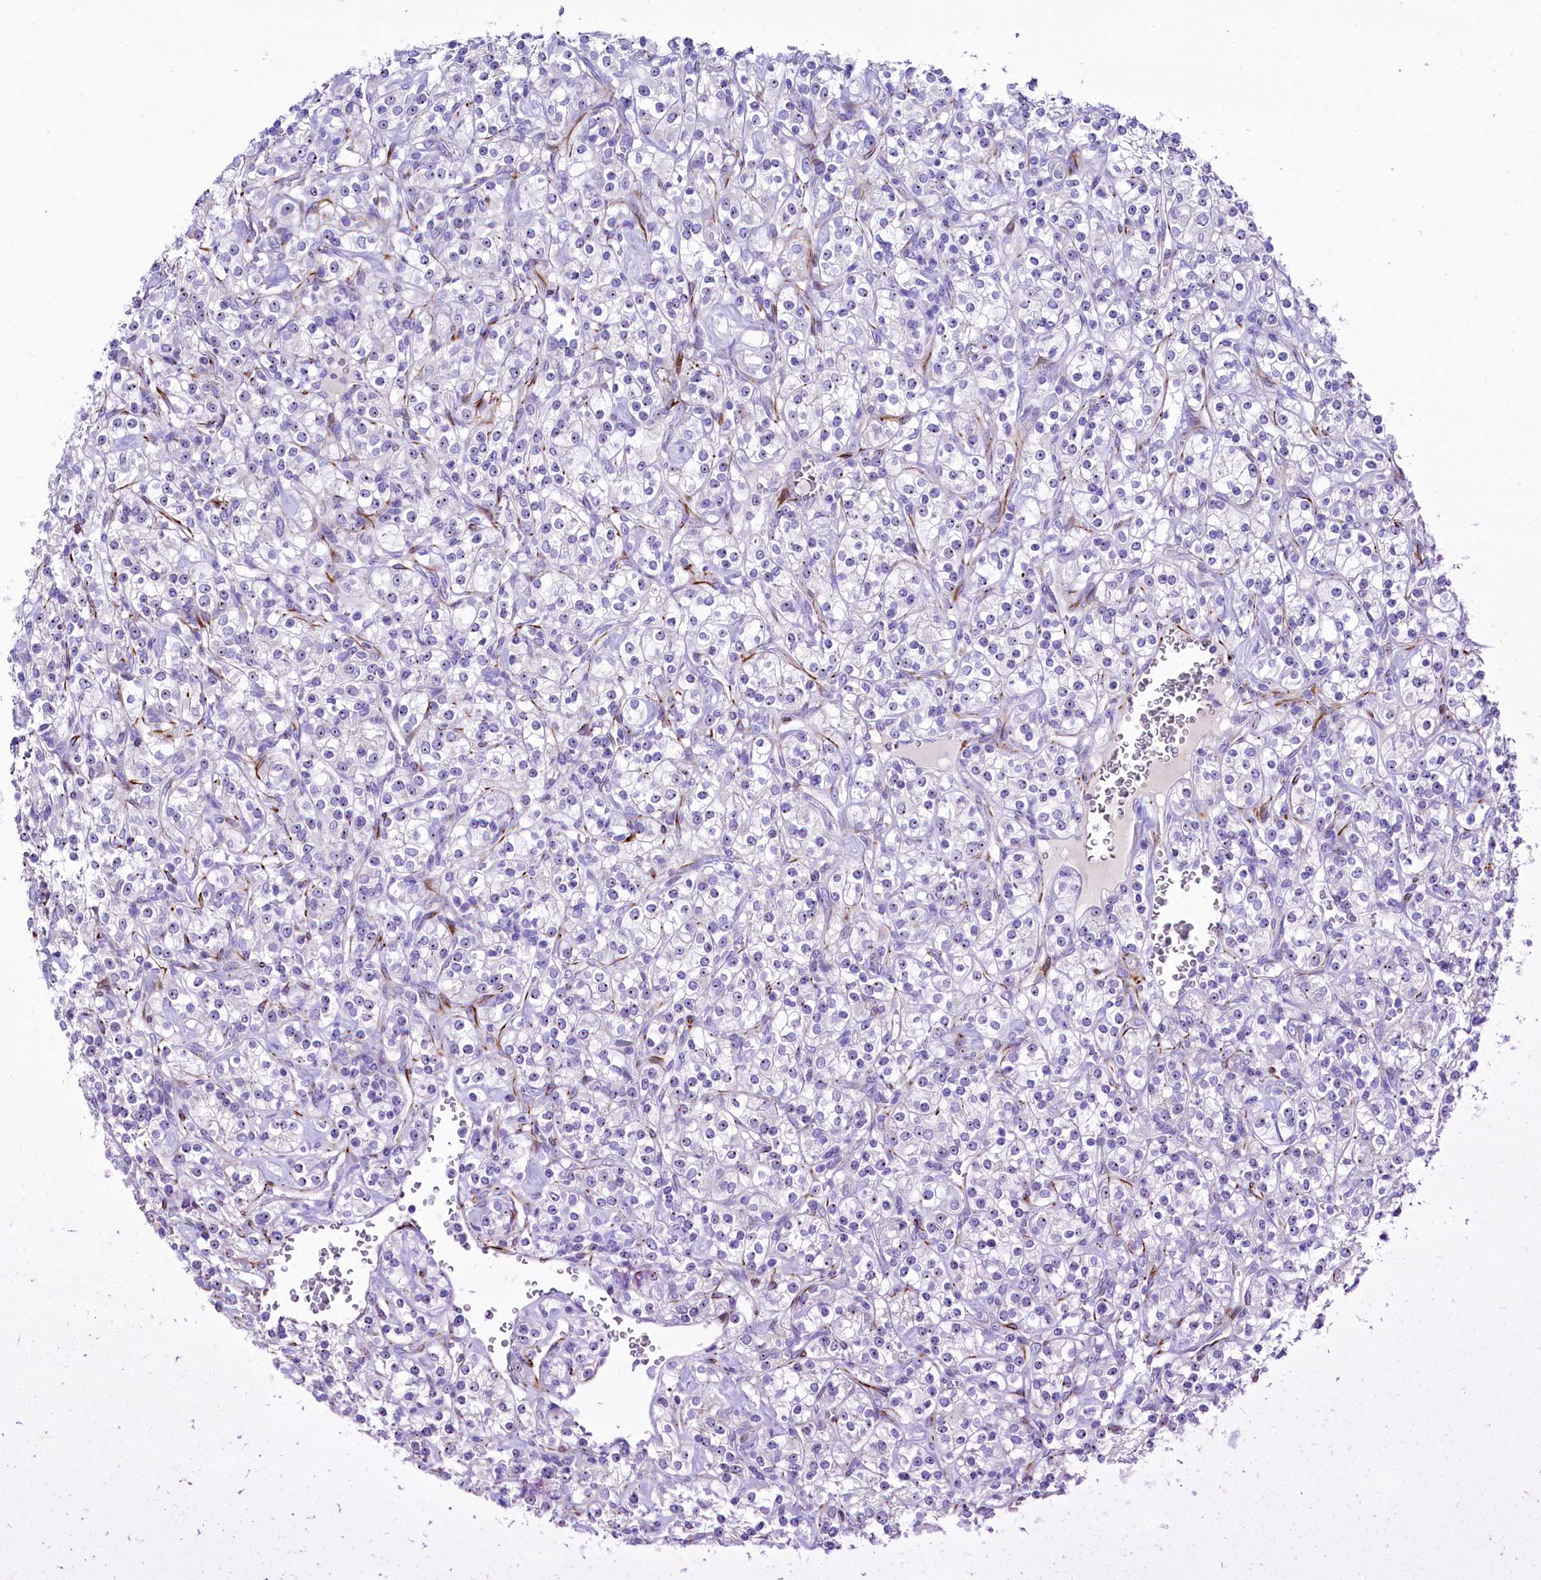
{"staining": {"intensity": "weak", "quantity": "25%-75%", "location": "nuclear"}, "tissue": "renal cancer", "cell_type": "Tumor cells", "image_type": "cancer", "snomed": [{"axis": "morphology", "description": "Adenocarcinoma, NOS"}, {"axis": "topography", "description": "Kidney"}], "caption": "The image exhibits a brown stain indicating the presence of a protein in the nuclear of tumor cells in renal adenocarcinoma.", "gene": "SH3TC2", "patient": {"sex": "male", "age": 77}}